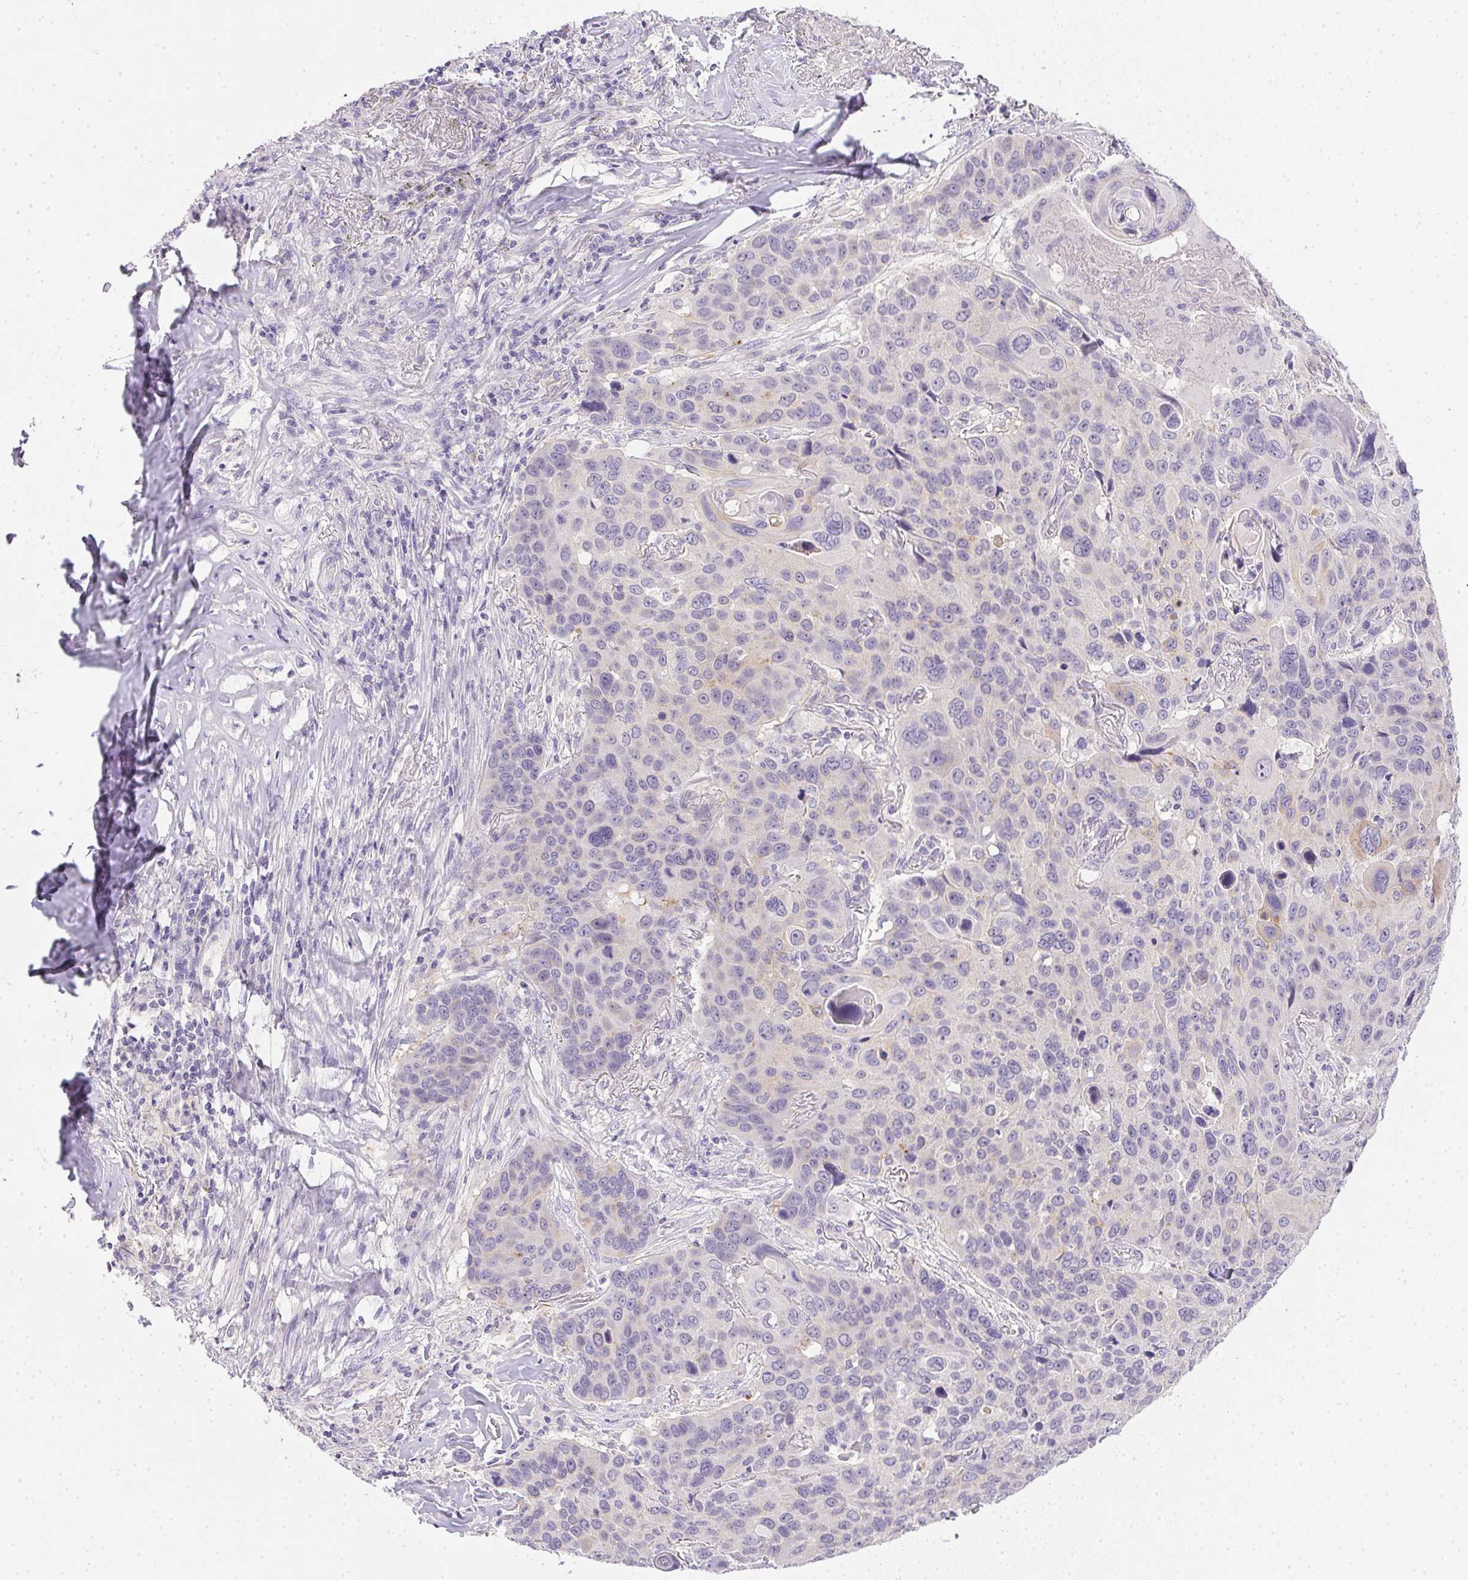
{"staining": {"intensity": "negative", "quantity": "none", "location": "none"}, "tissue": "lung cancer", "cell_type": "Tumor cells", "image_type": "cancer", "snomed": [{"axis": "morphology", "description": "Squamous cell carcinoma, NOS"}, {"axis": "topography", "description": "Lung"}], "caption": "Human lung squamous cell carcinoma stained for a protein using immunohistochemistry reveals no expression in tumor cells.", "gene": "SLC17A7", "patient": {"sex": "male", "age": 68}}